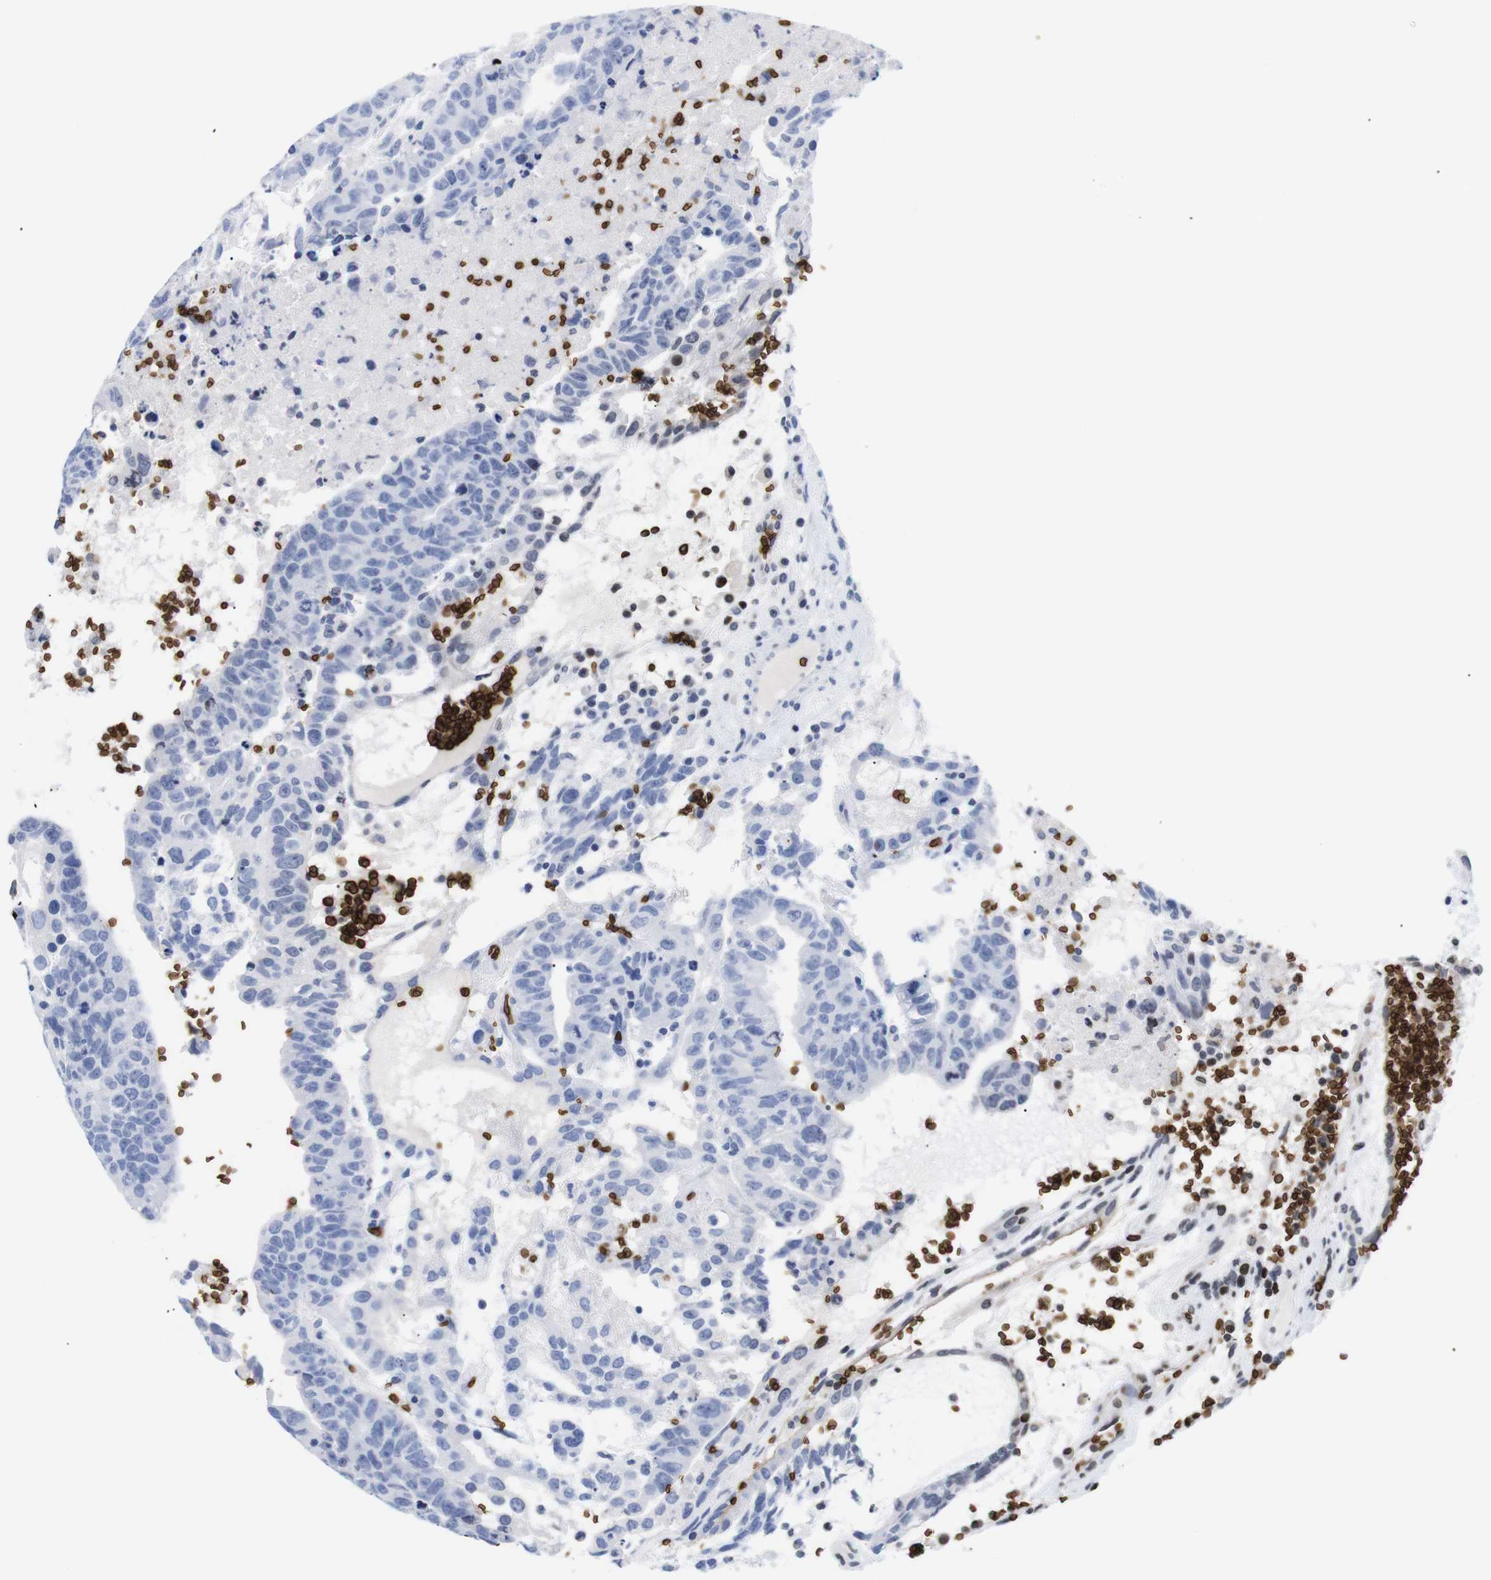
{"staining": {"intensity": "negative", "quantity": "none", "location": "none"}, "tissue": "testis cancer", "cell_type": "Tumor cells", "image_type": "cancer", "snomed": [{"axis": "morphology", "description": "Seminoma, NOS"}, {"axis": "morphology", "description": "Carcinoma, Embryonal, NOS"}, {"axis": "topography", "description": "Testis"}], "caption": "DAB (3,3'-diaminobenzidine) immunohistochemical staining of embryonal carcinoma (testis) shows no significant staining in tumor cells.", "gene": "S1PR2", "patient": {"sex": "male", "age": 52}}